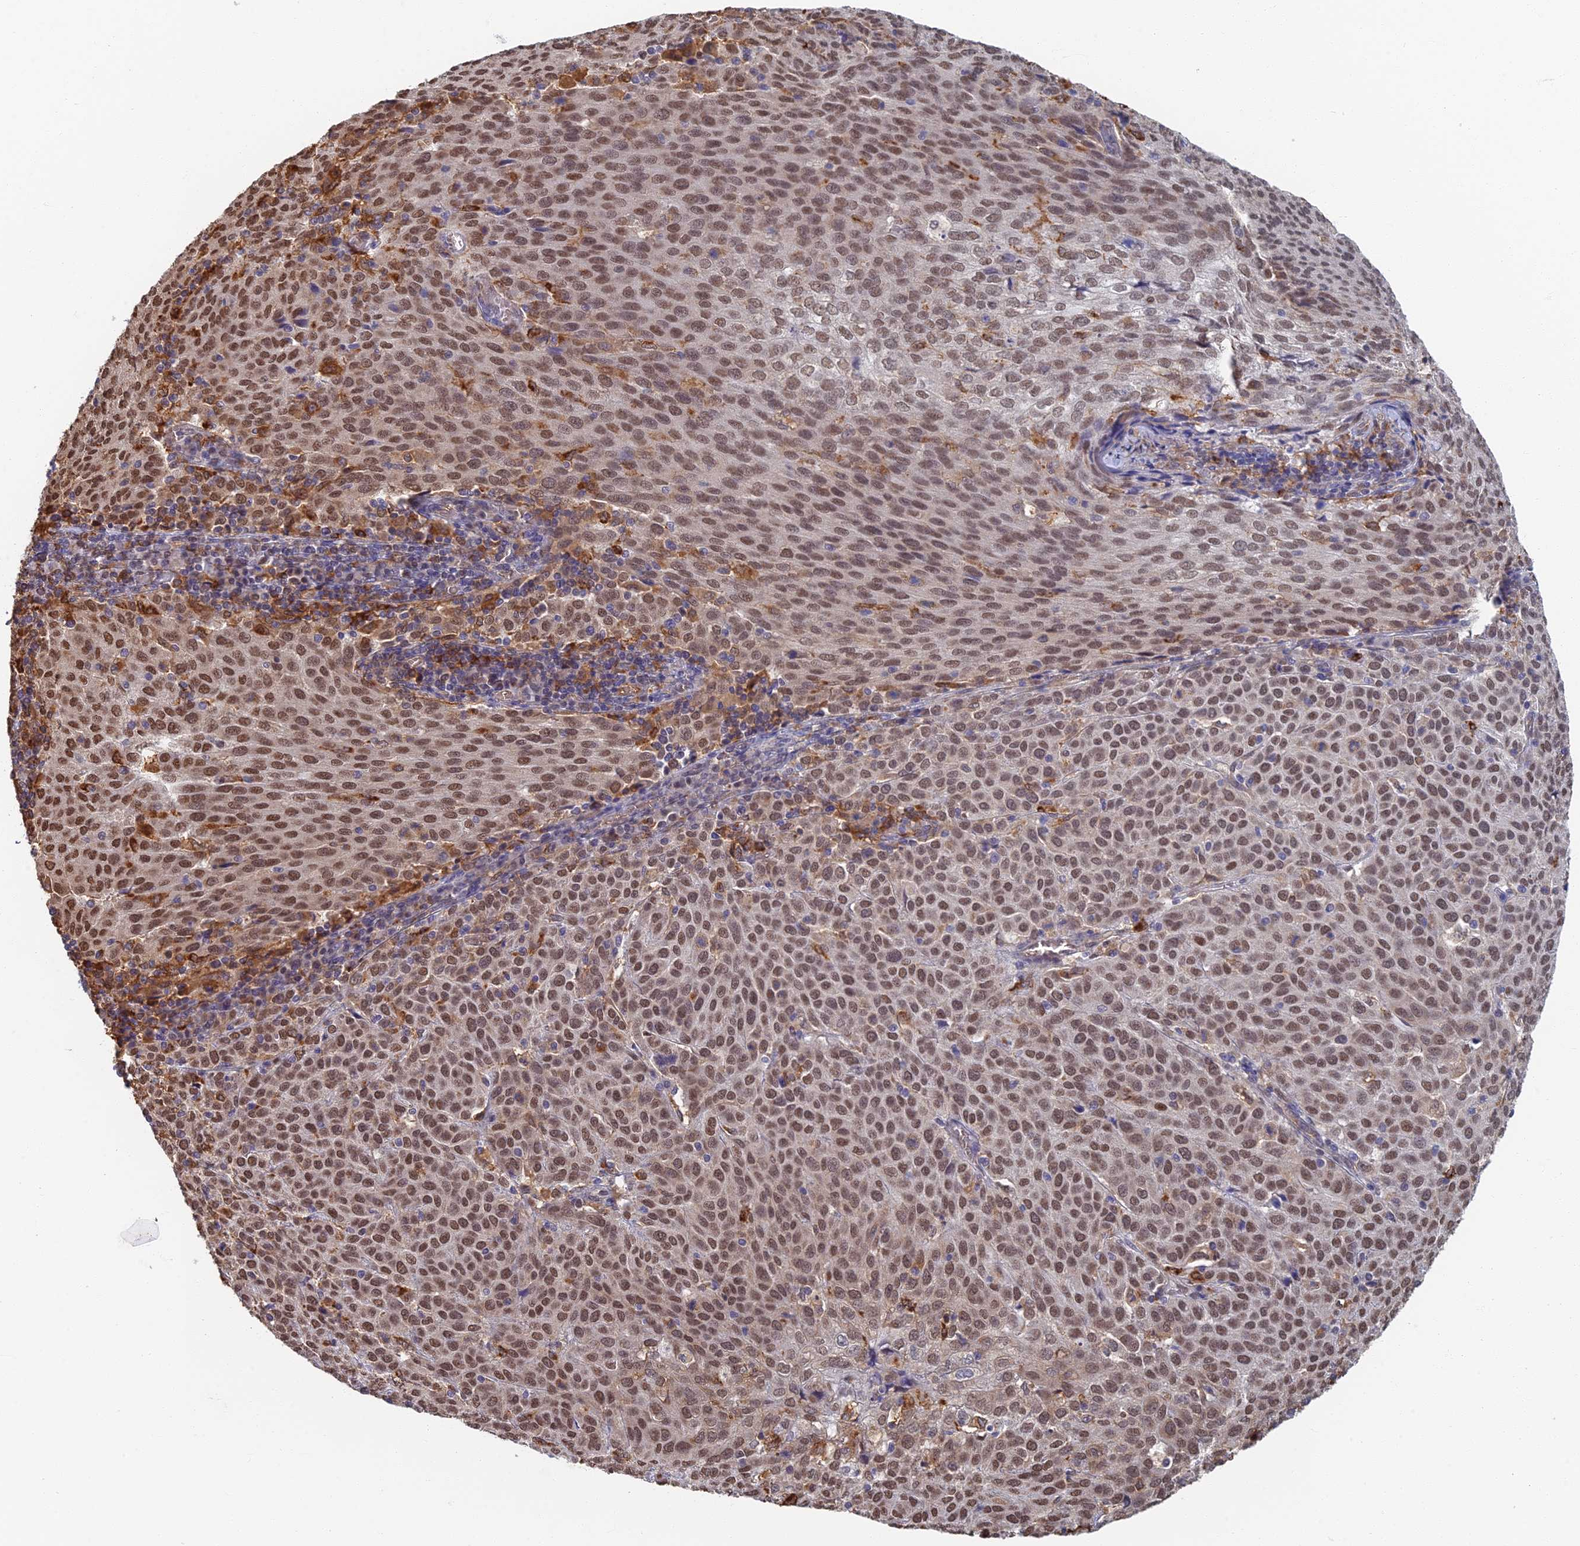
{"staining": {"intensity": "moderate", "quantity": ">75%", "location": "nuclear"}, "tissue": "cervical cancer", "cell_type": "Tumor cells", "image_type": "cancer", "snomed": [{"axis": "morphology", "description": "Squamous cell carcinoma, NOS"}, {"axis": "topography", "description": "Cervix"}], "caption": "Protein expression analysis of cervical squamous cell carcinoma demonstrates moderate nuclear positivity in about >75% of tumor cells.", "gene": "GPATCH1", "patient": {"sex": "female", "age": 46}}